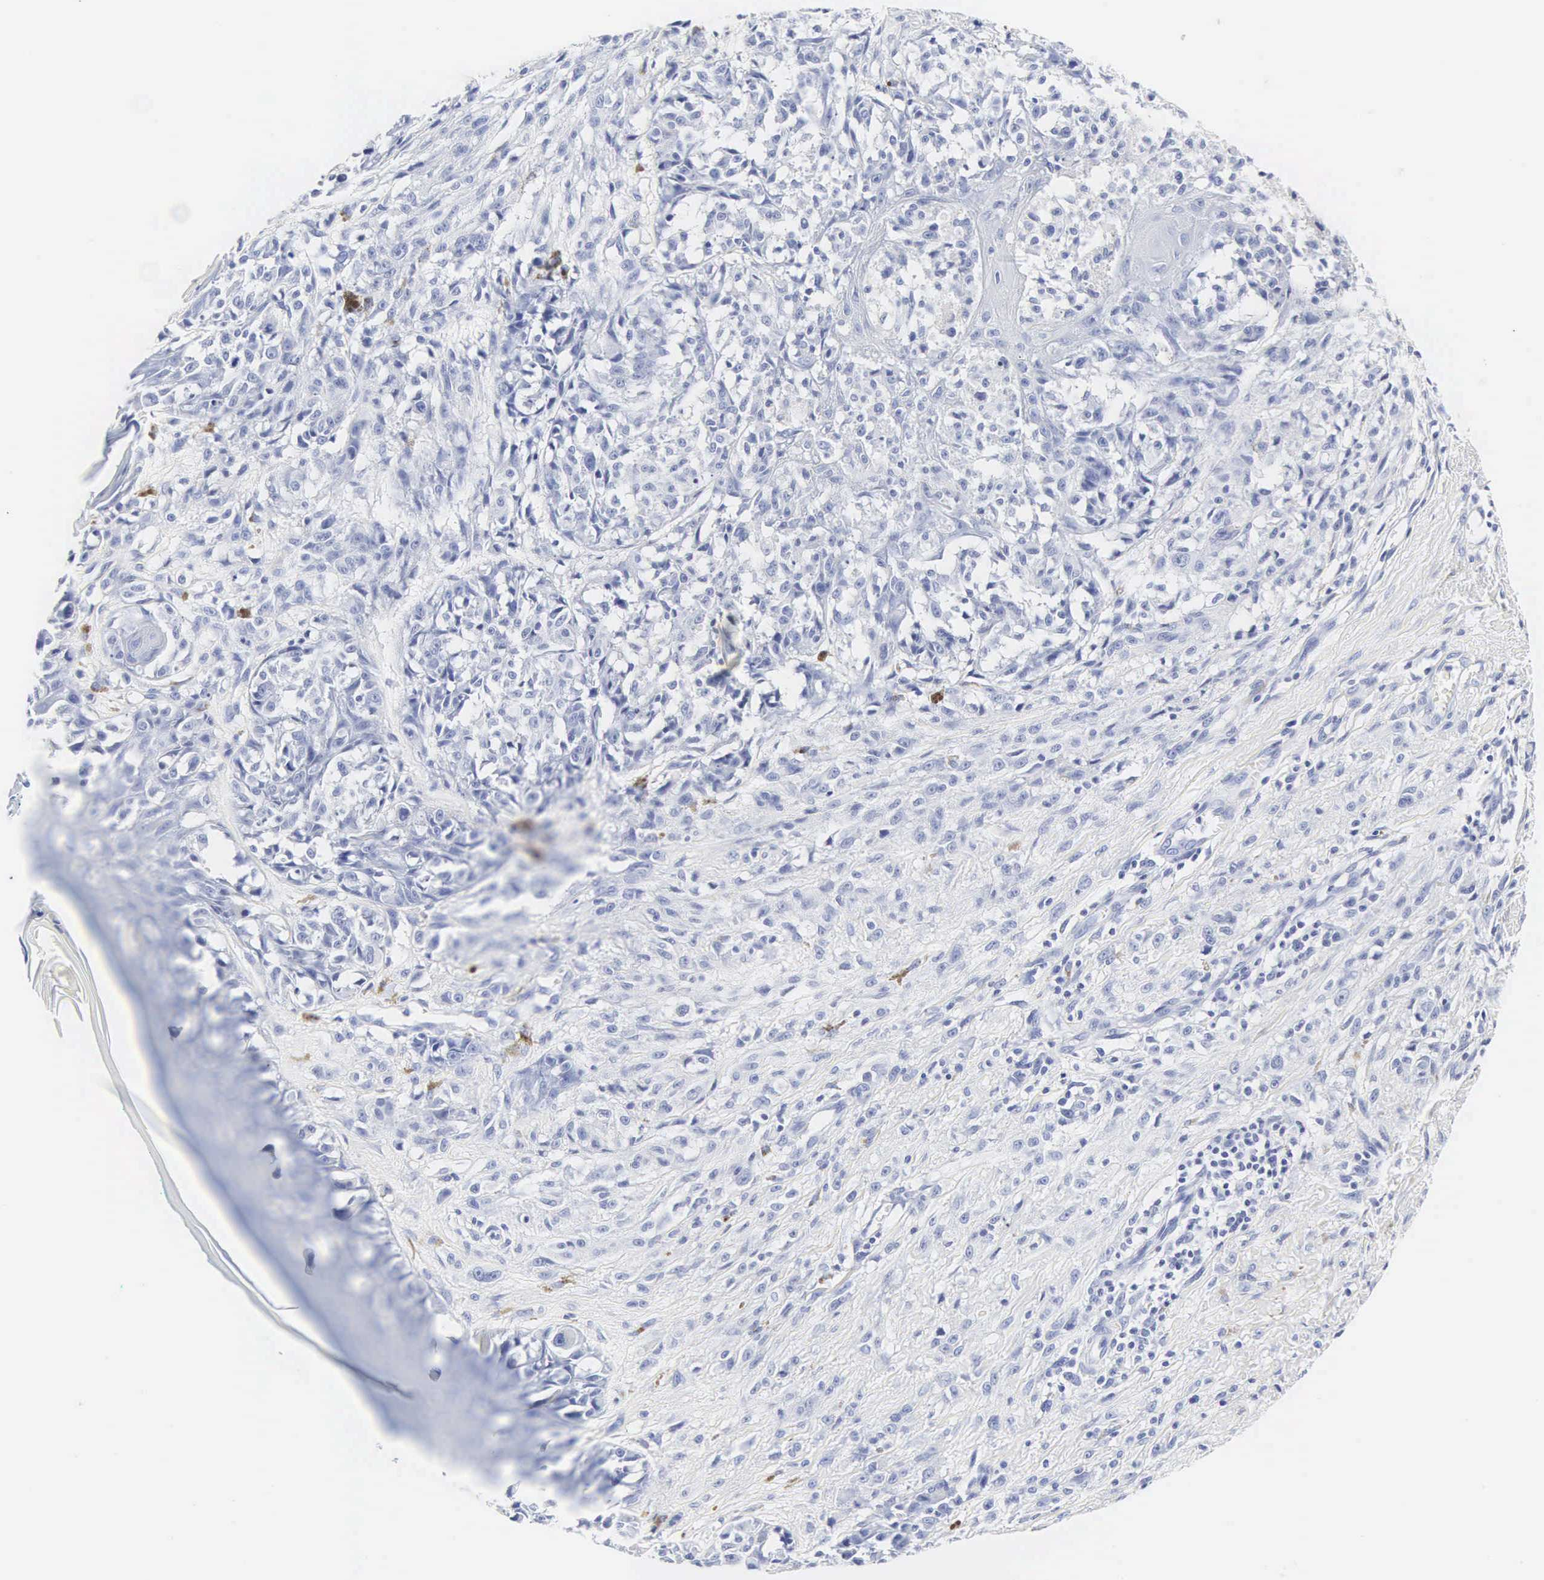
{"staining": {"intensity": "negative", "quantity": "none", "location": "none"}, "tissue": "melanoma", "cell_type": "Tumor cells", "image_type": "cancer", "snomed": [{"axis": "morphology", "description": "Malignant melanoma, NOS"}, {"axis": "topography", "description": "Skin"}], "caption": "Immunohistochemistry (IHC) histopathology image of neoplastic tissue: human malignant melanoma stained with DAB (3,3'-diaminobenzidine) reveals no significant protein positivity in tumor cells.", "gene": "INS", "patient": {"sex": "male", "age": 80}}